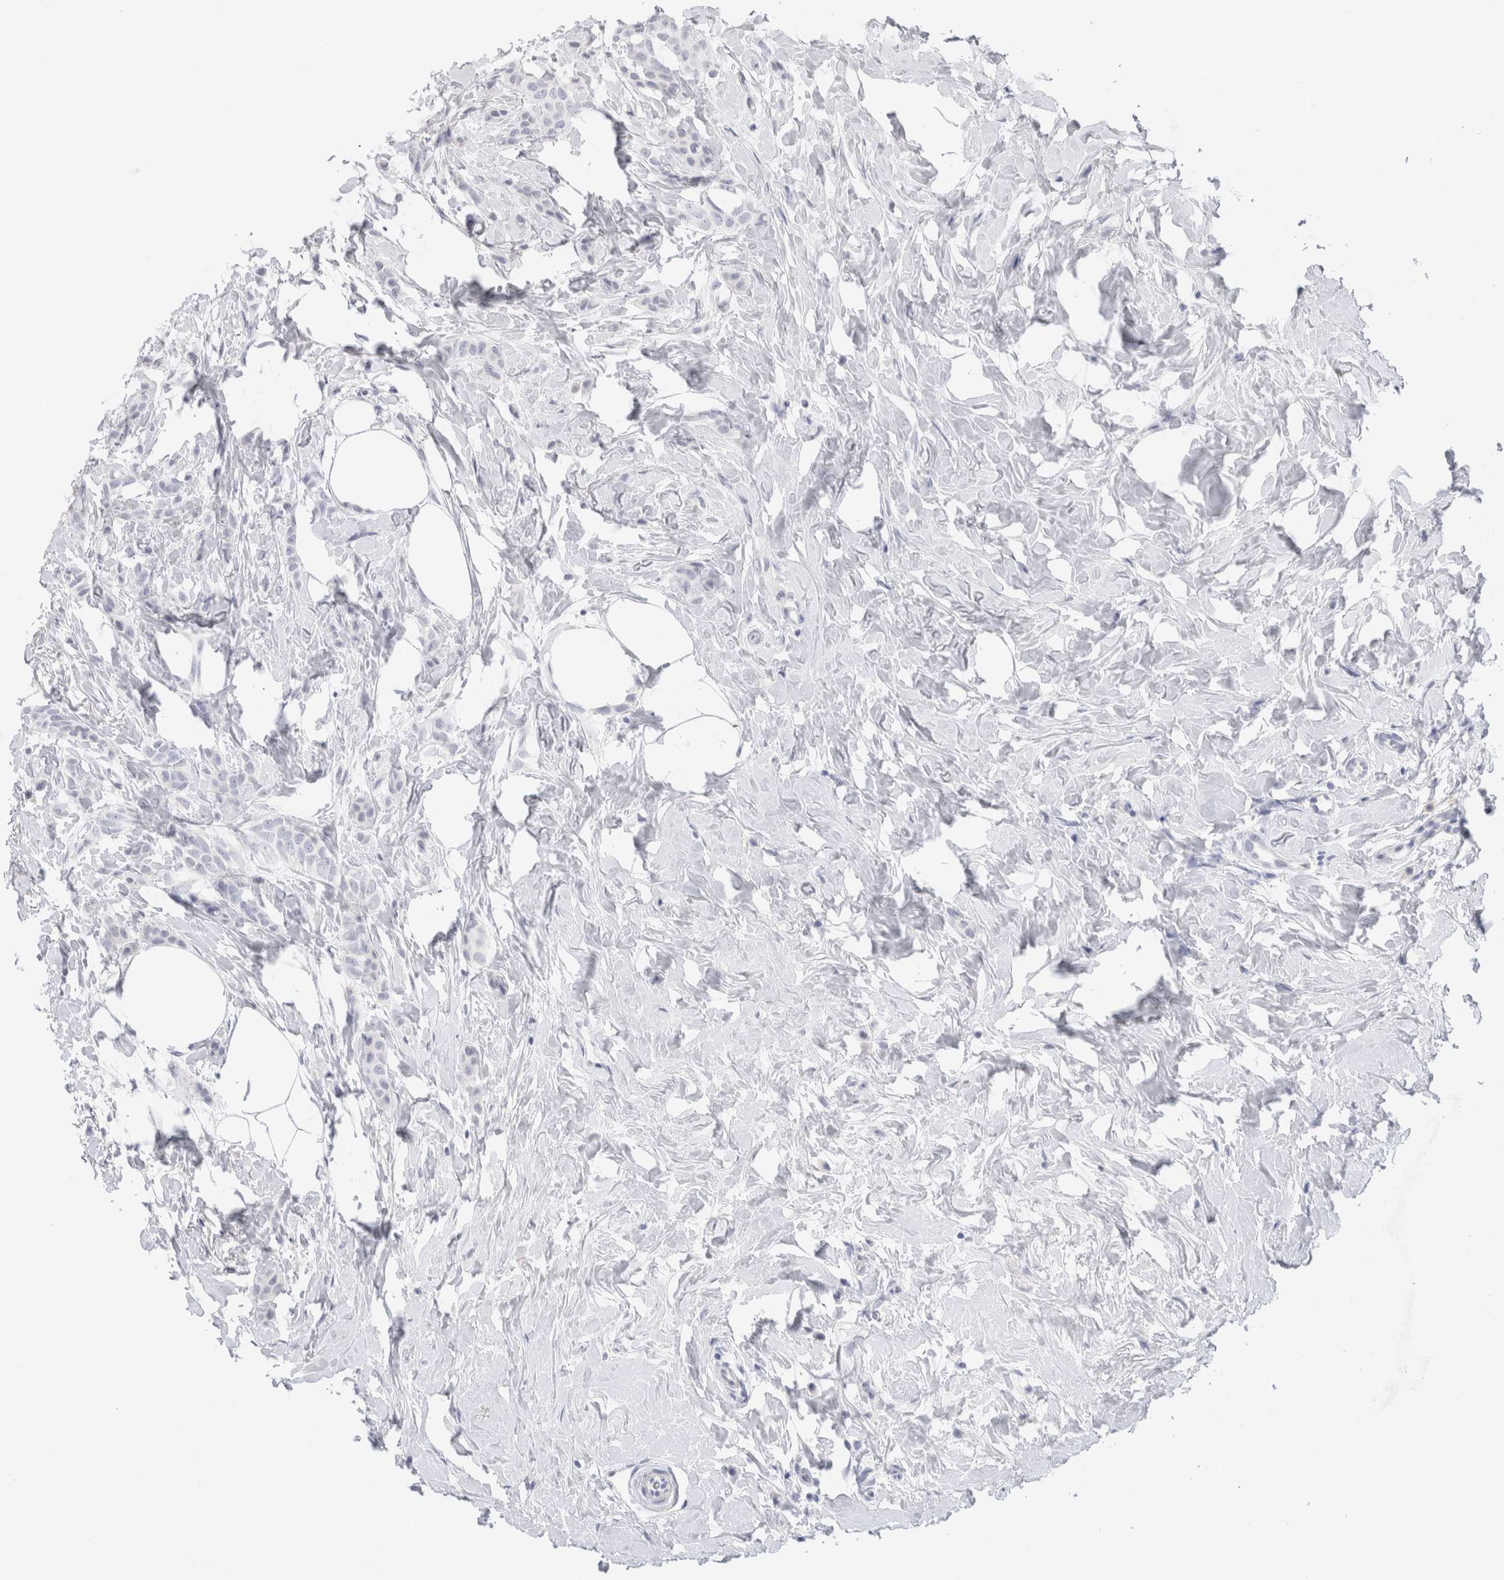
{"staining": {"intensity": "negative", "quantity": "none", "location": "none"}, "tissue": "breast cancer", "cell_type": "Tumor cells", "image_type": "cancer", "snomed": [{"axis": "morphology", "description": "Lobular carcinoma, in situ"}, {"axis": "morphology", "description": "Lobular carcinoma"}, {"axis": "topography", "description": "Breast"}], "caption": "High power microscopy photomicrograph of an immunohistochemistry photomicrograph of breast lobular carcinoma, revealing no significant positivity in tumor cells. Nuclei are stained in blue.", "gene": "C9orf50", "patient": {"sex": "female", "age": 41}}